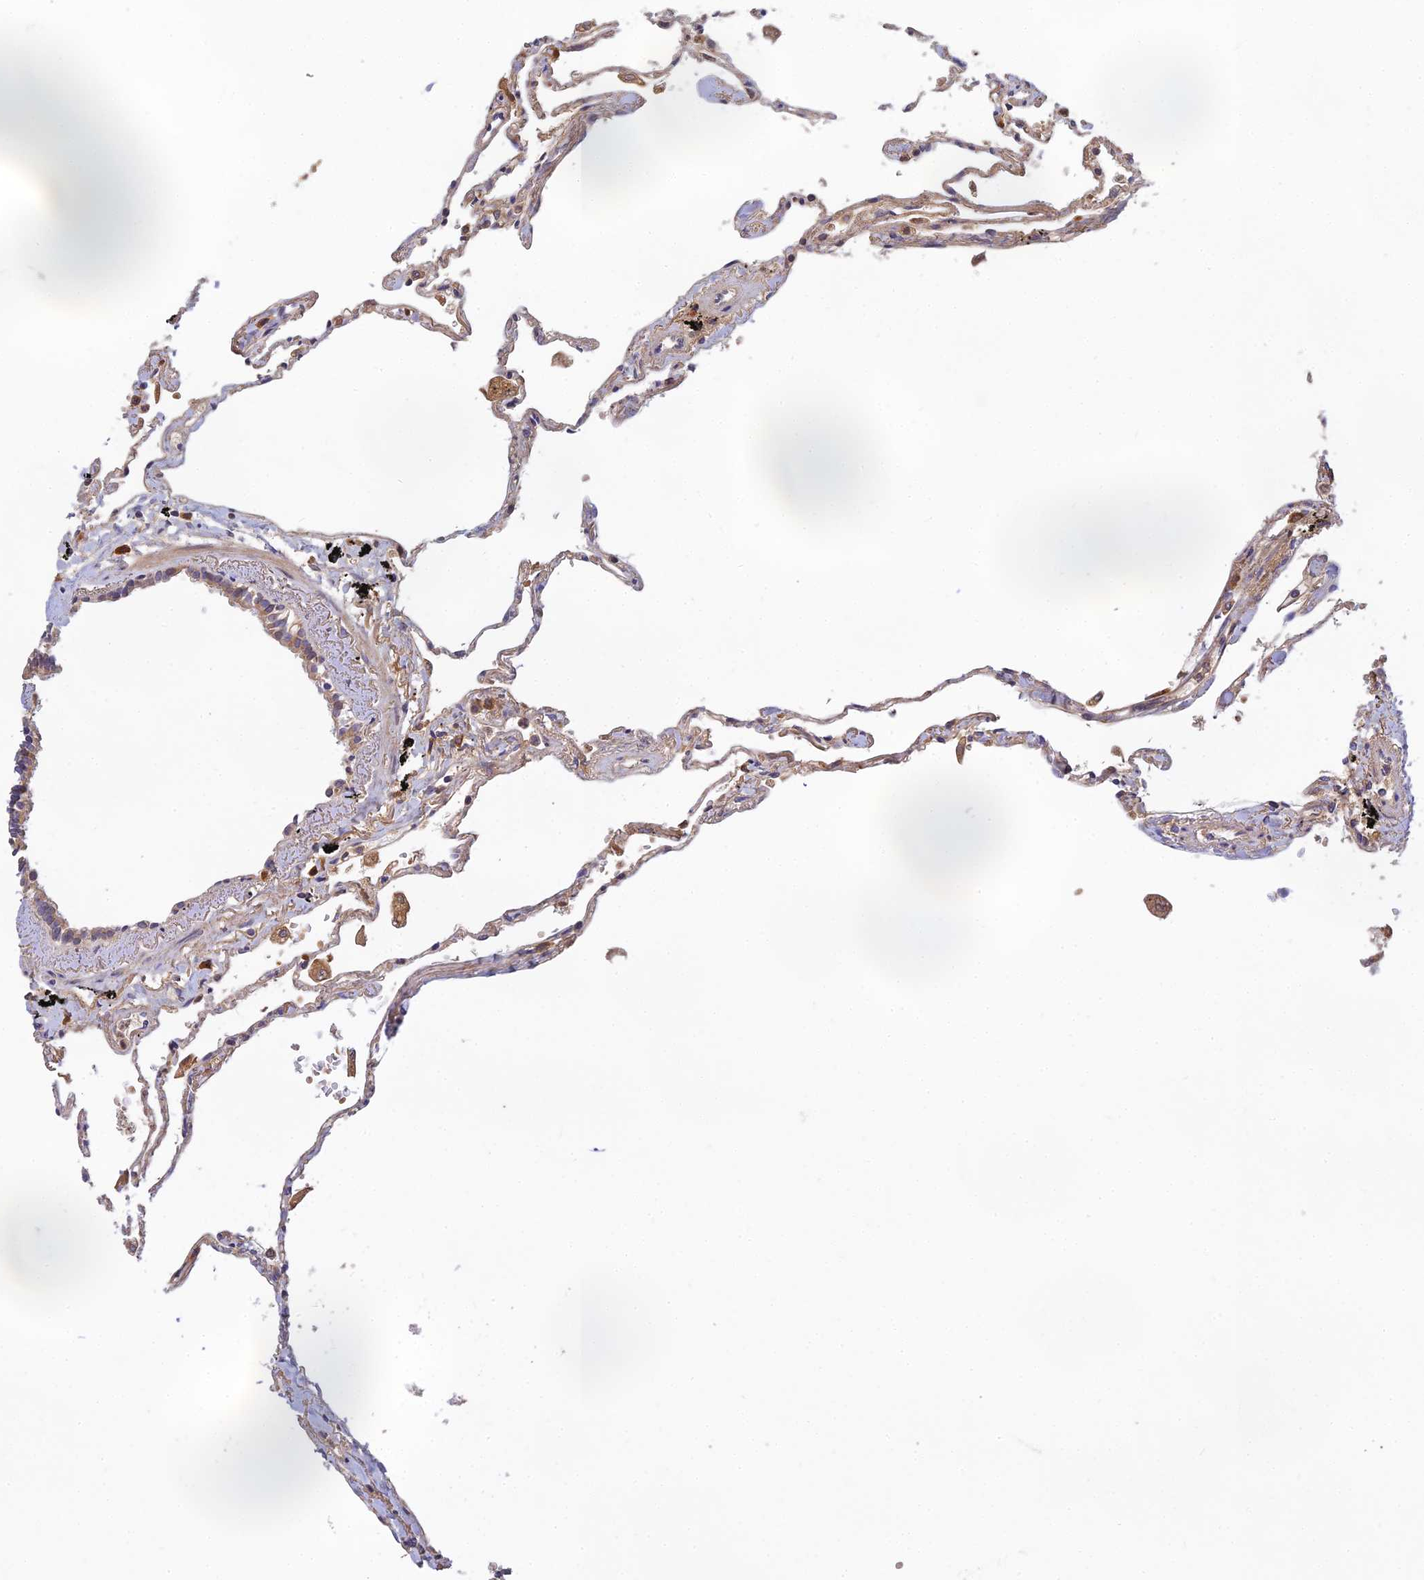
{"staining": {"intensity": "weak", "quantity": "25%-75%", "location": "cytoplasmic/membranous"}, "tissue": "lung", "cell_type": "Alveolar cells", "image_type": "normal", "snomed": [{"axis": "morphology", "description": "Normal tissue, NOS"}, {"axis": "topography", "description": "Lung"}], "caption": "About 25%-75% of alveolar cells in normal lung show weak cytoplasmic/membranous protein positivity as visualized by brown immunohistochemical staining.", "gene": "FAM151B", "patient": {"sex": "female", "age": 67}}